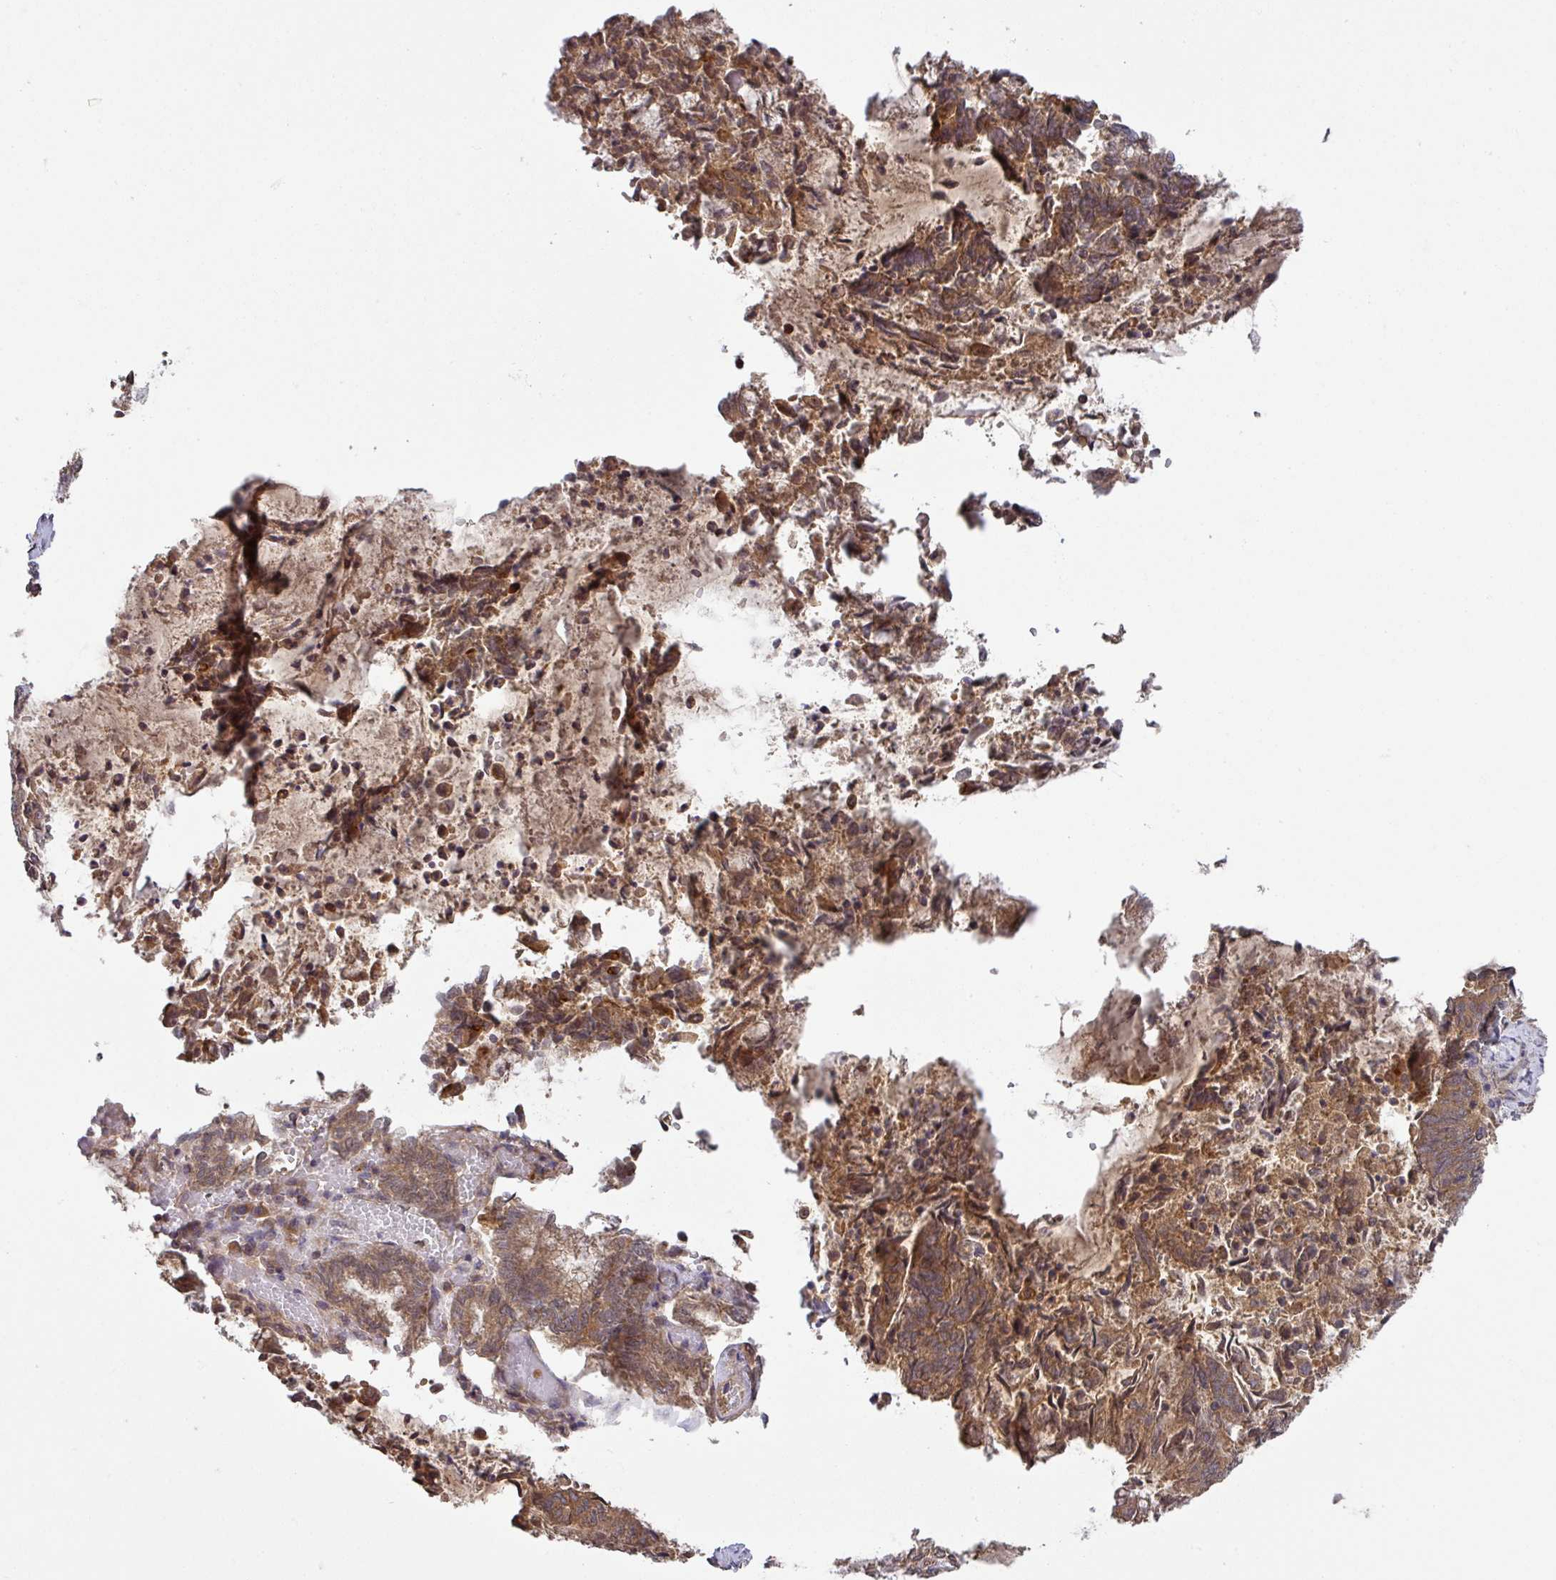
{"staining": {"intensity": "moderate", "quantity": ">75%", "location": "cytoplasmic/membranous"}, "tissue": "endometrial cancer", "cell_type": "Tumor cells", "image_type": "cancer", "snomed": [{"axis": "morphology", "description": "Adenocarcinoma, NOS"}, {"axis": "topography", "description": "Endometrium"}], "caption": "Immunohistochemistry of endometrial cancer shows medium levels of moderate cytoplasmic/membranous staining in approximately >75% of tumor cells. (DAB = brown stain, brightfield microscopy at high magnification).", "gene": "CCDC121", "patient": {"sex": "female", "age": 80}}